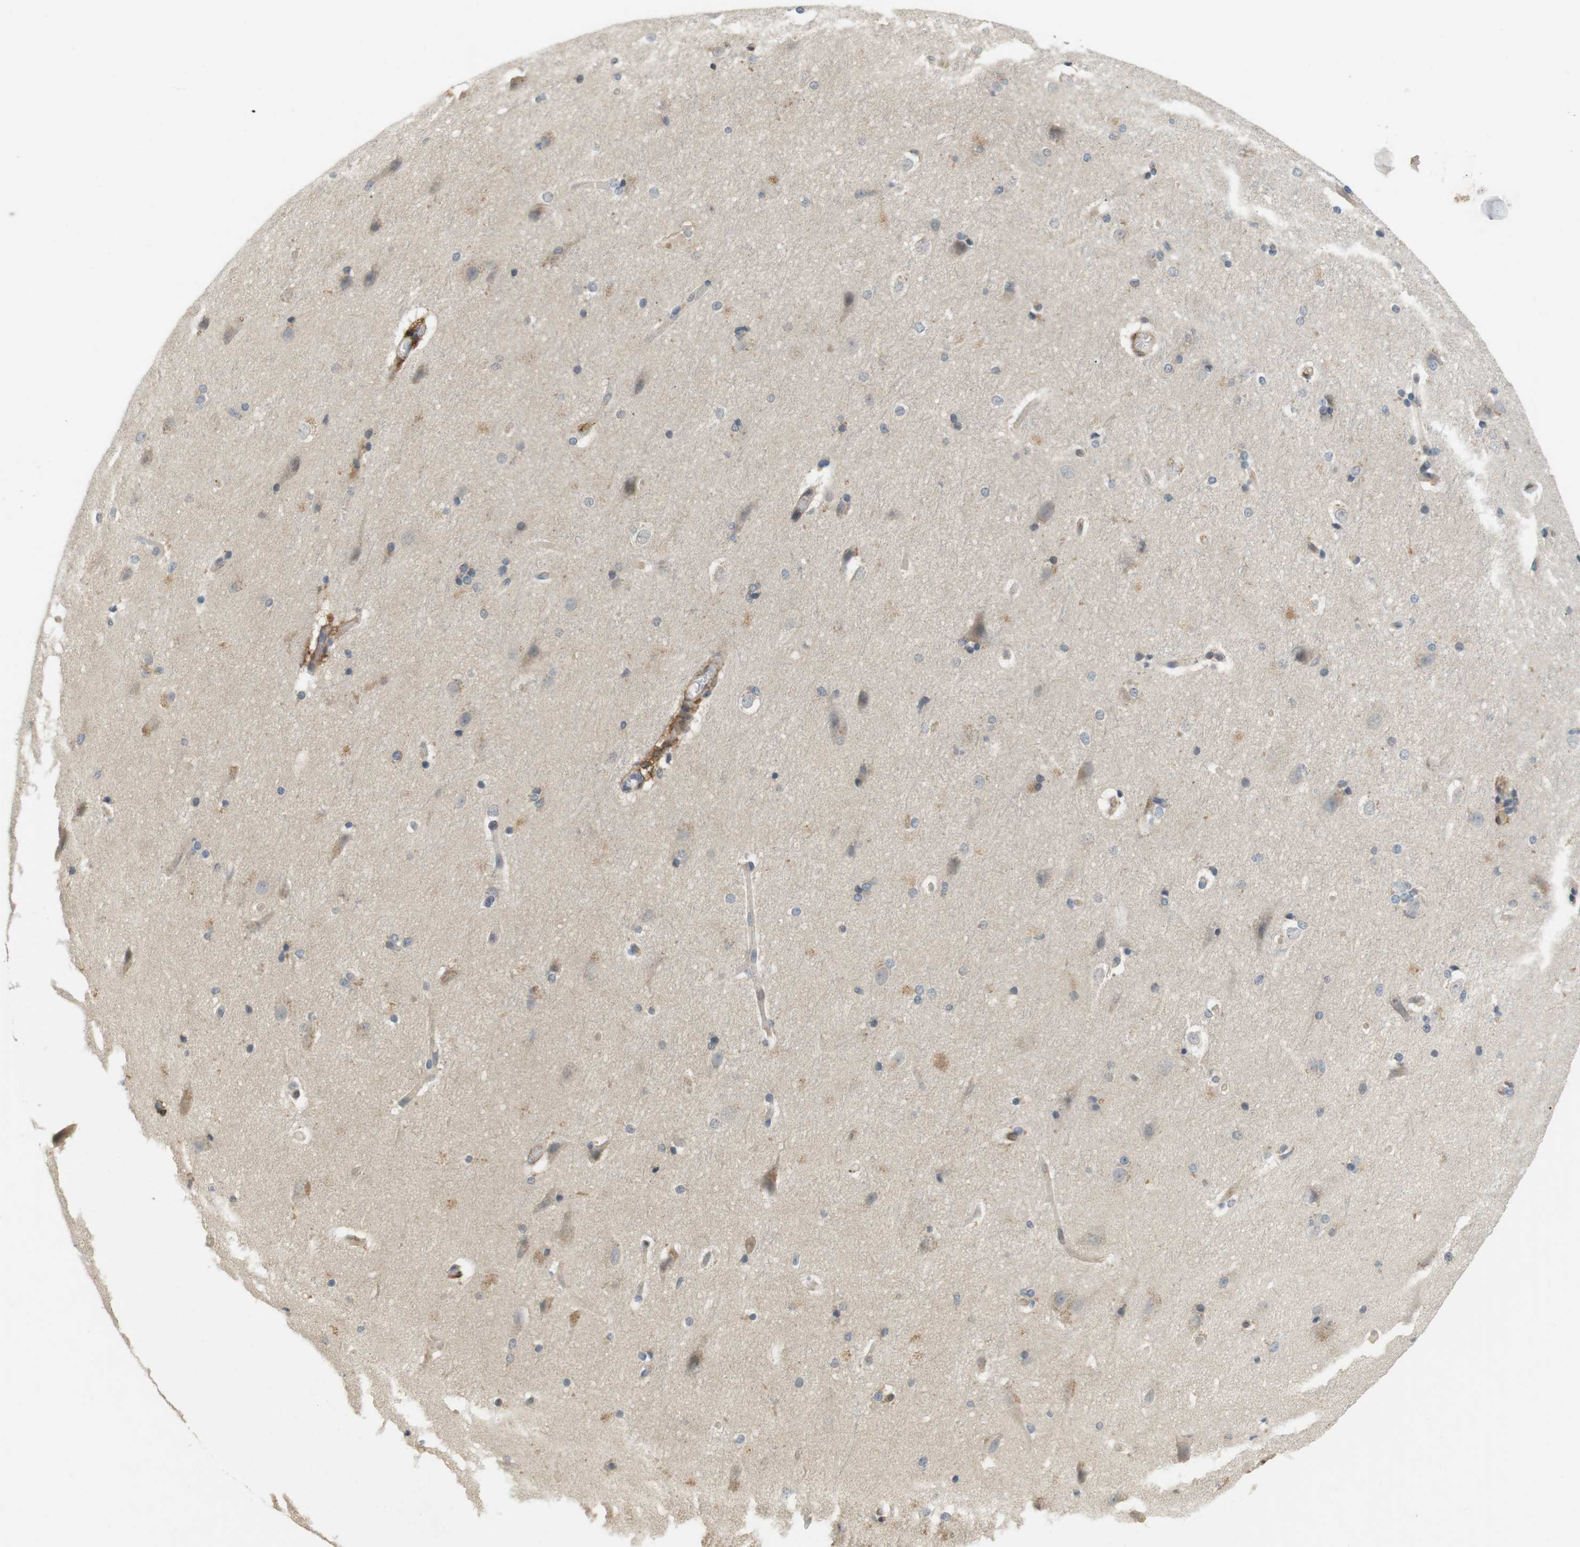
{"staining": {"intensity": "weak", "quantity": "<25%", "location": "cytoplasmic/membranous"}, "tissue": "hippocampus", "cell_type": "Glial cells", "image_type": "normal", "snomed": [{"axis": "morphology", "description": "Normal tissue, NOS"}, {"axis": "topography", "description": "Hippocampus"}], "caption": "This is a histopathology image of immunohistochemistry (IHC) staining of benign hippocampus, which shows no expression in glial cells. (Immunohistochemistry, brightfield microscopy, high magnification).", "gene": "P2RY1", "patient": {"sex": "female", "age": 19}}